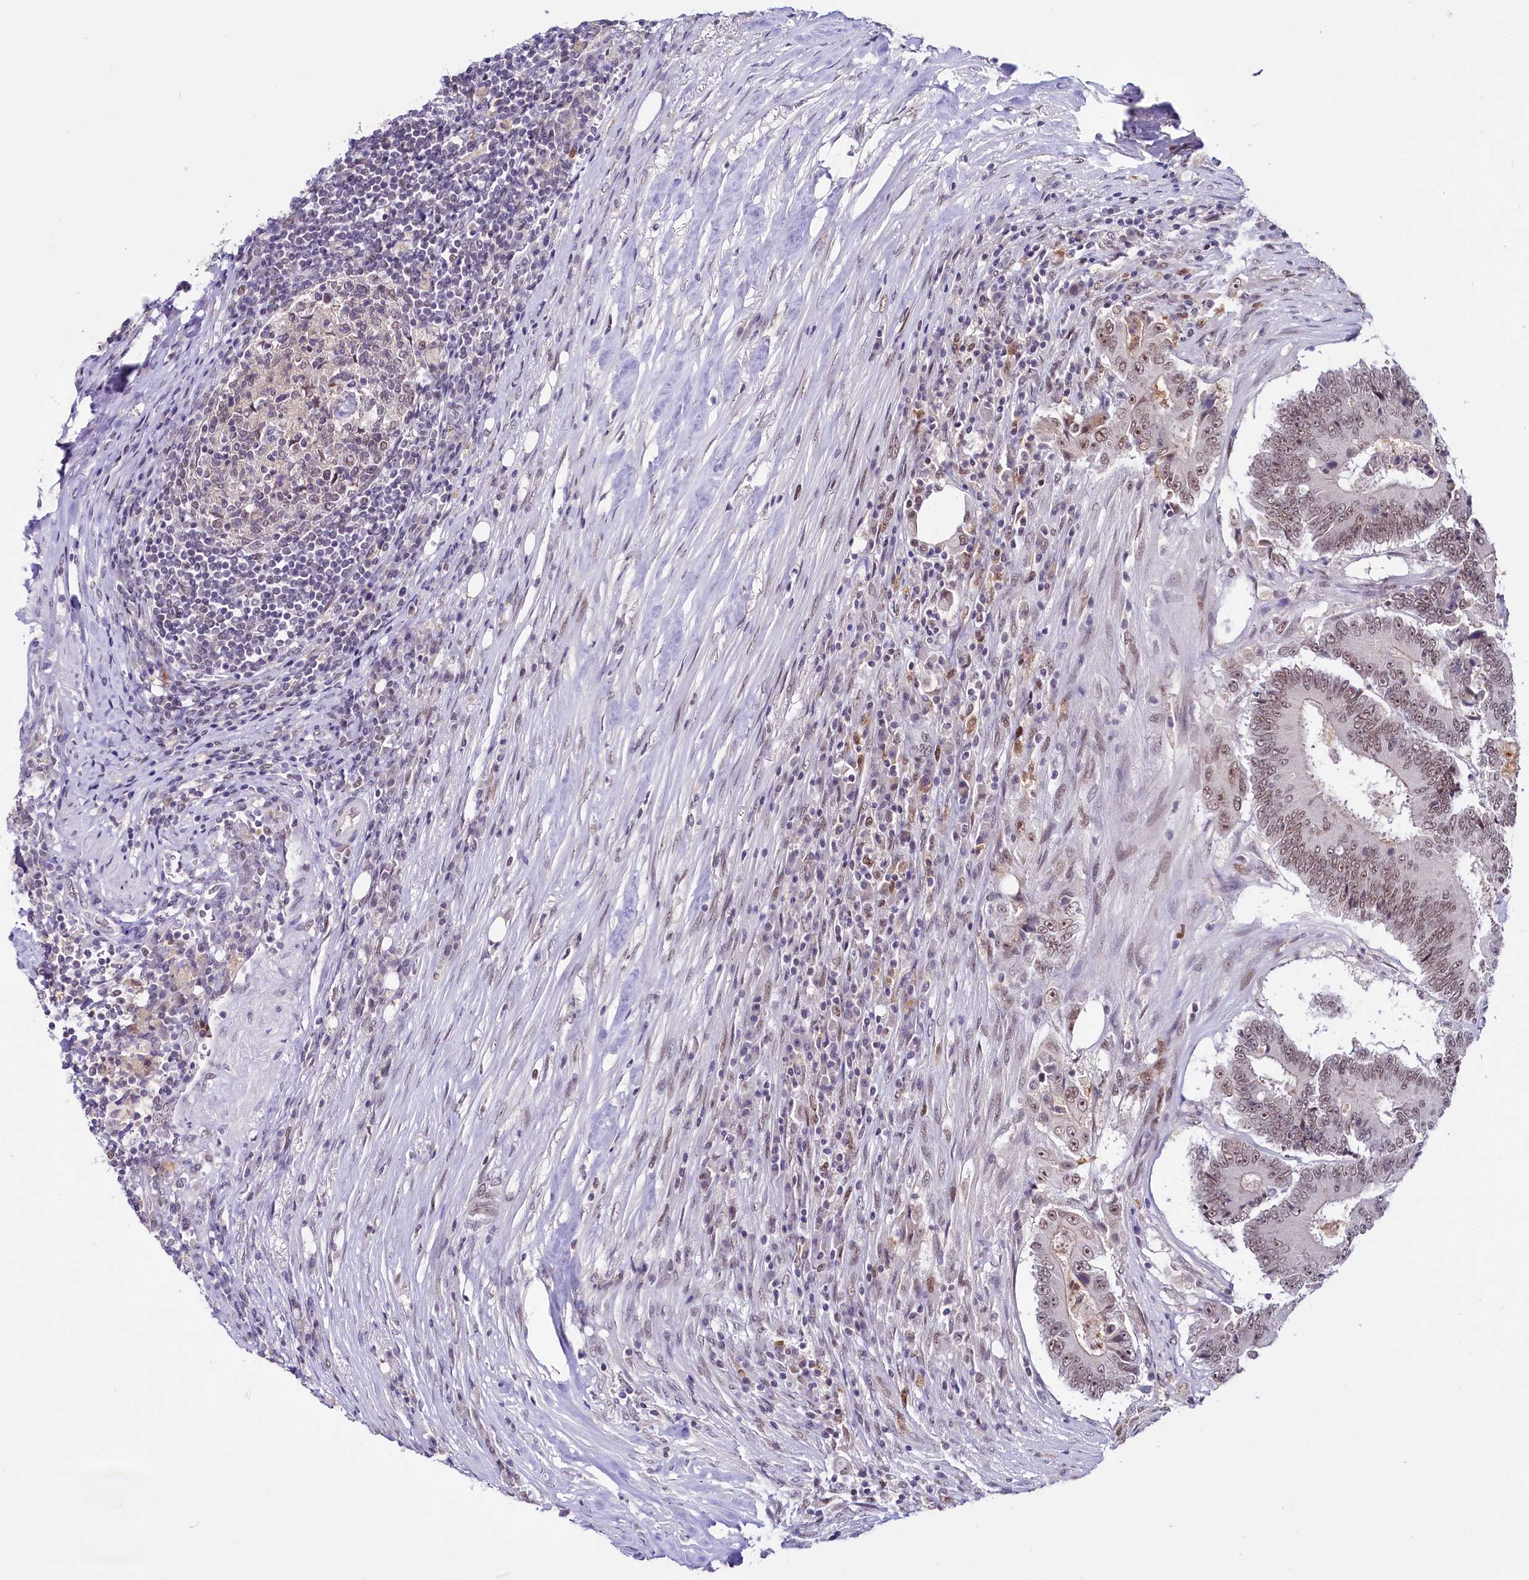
{"staining": {"intensity": "moderate", "quantity": ">75%", "location": "nuclear"}, "tissue": "colorectal cancer", "cell_type": "Tumor cells", "image_type": "cancer", "snomed": [{"axis": "morphology", "description": "Adenocarcinoma, NOS"}, {"axis": "topography", "description": "Colon"}], "caption": "Colorectal cancer (adenocarcinoma) stained with a brown dye reveals moderate nuclear positive positivity in approximately >75% of tumor cells.", "gene": "SCAF11", "patient": {"sex": "male", "age": 83}}